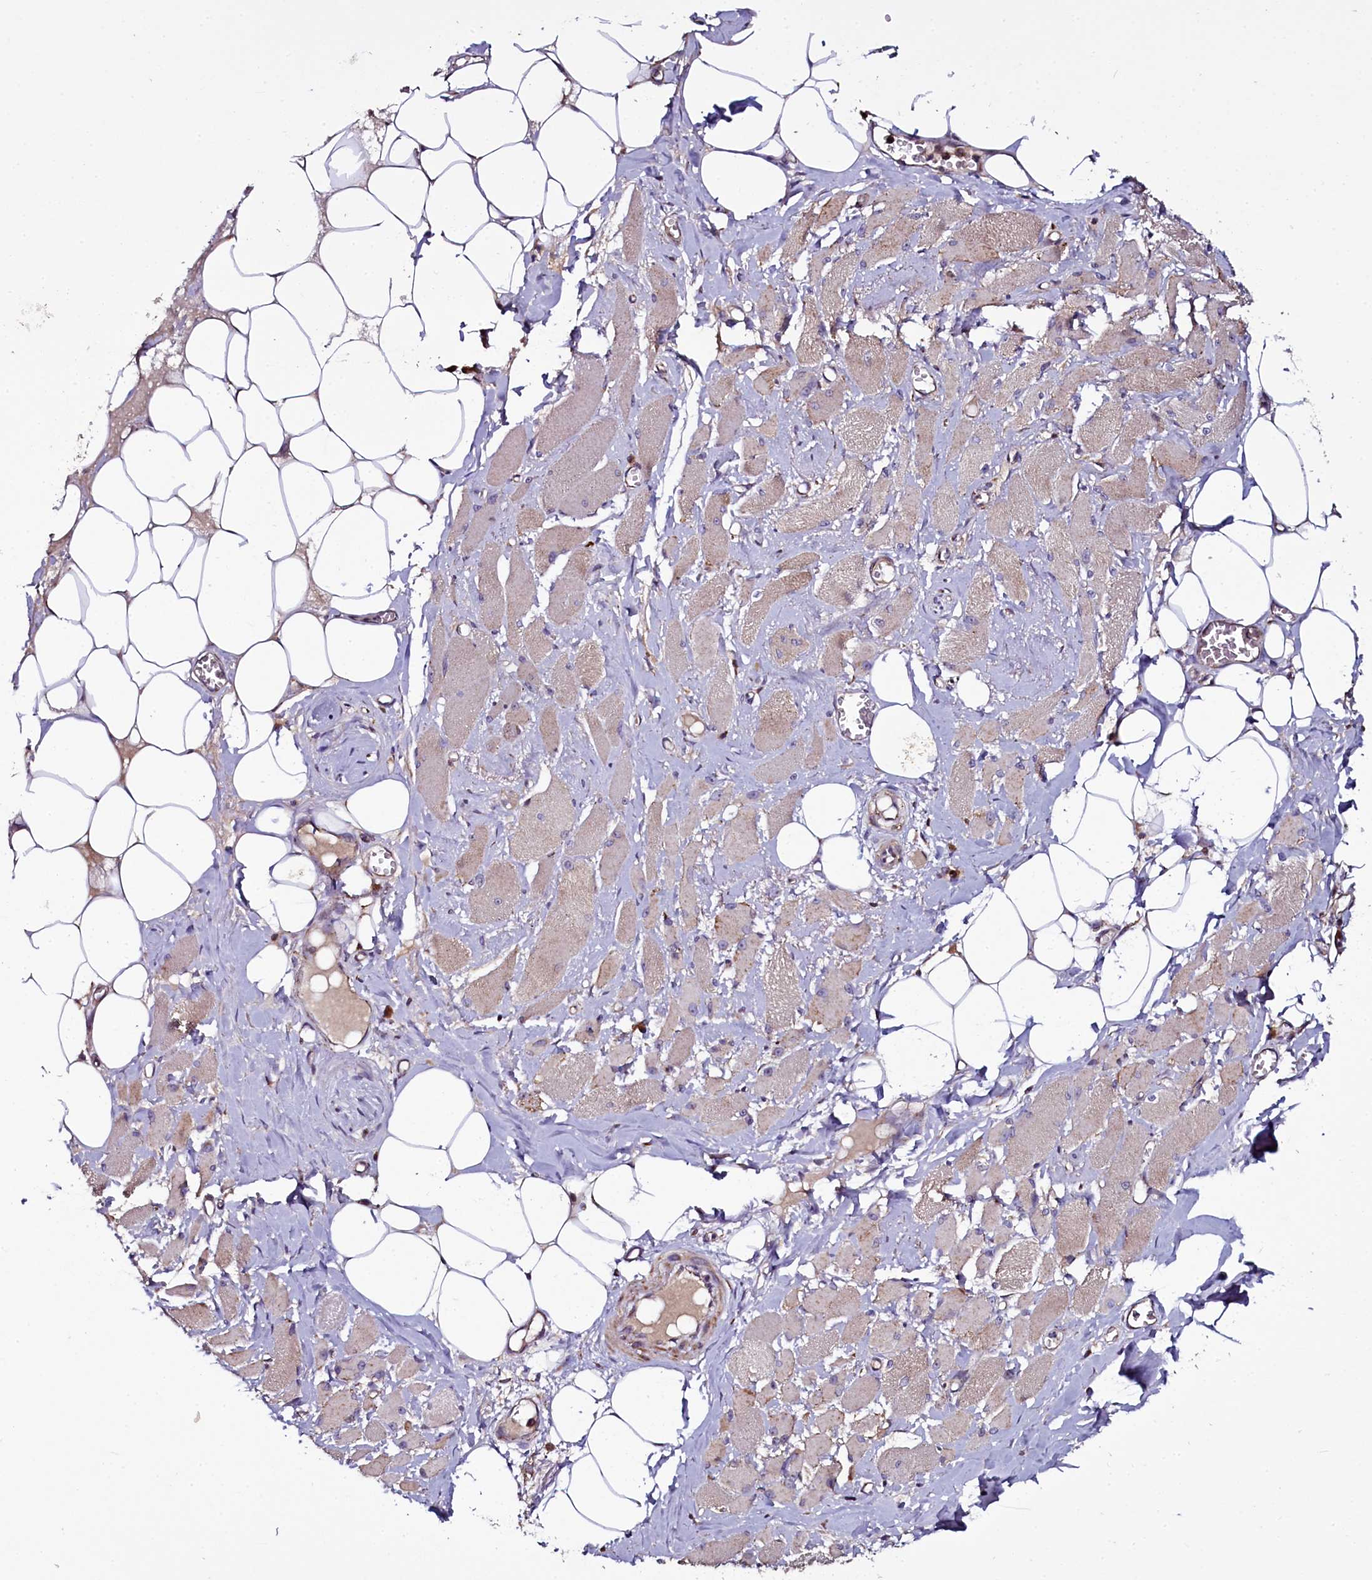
{"staining": {"intensity": "moderate", "quantity": ">75%", "location": "cytoplasmic/membranous"}, "tissue": "skeletal muscle", "cell_type": "Myocytes", "image_type": "normal", "snomed": [{"axis": "morphology", "description": "Normal tissue, NOS"}, {"axis": "morphology", "description": "Basal cell carcinoma"}, {"axis": "topography", "description": "Skeletal muscle"}], "caption": "Immunohistochemistry (IHC) of benign human skeletal muscle displays medium levels of moderate cytoplasmic/membranous positivity in about >75% of myocytes.", "gene": "NAA80", "patient": {"sex": "female", "age": 64}}